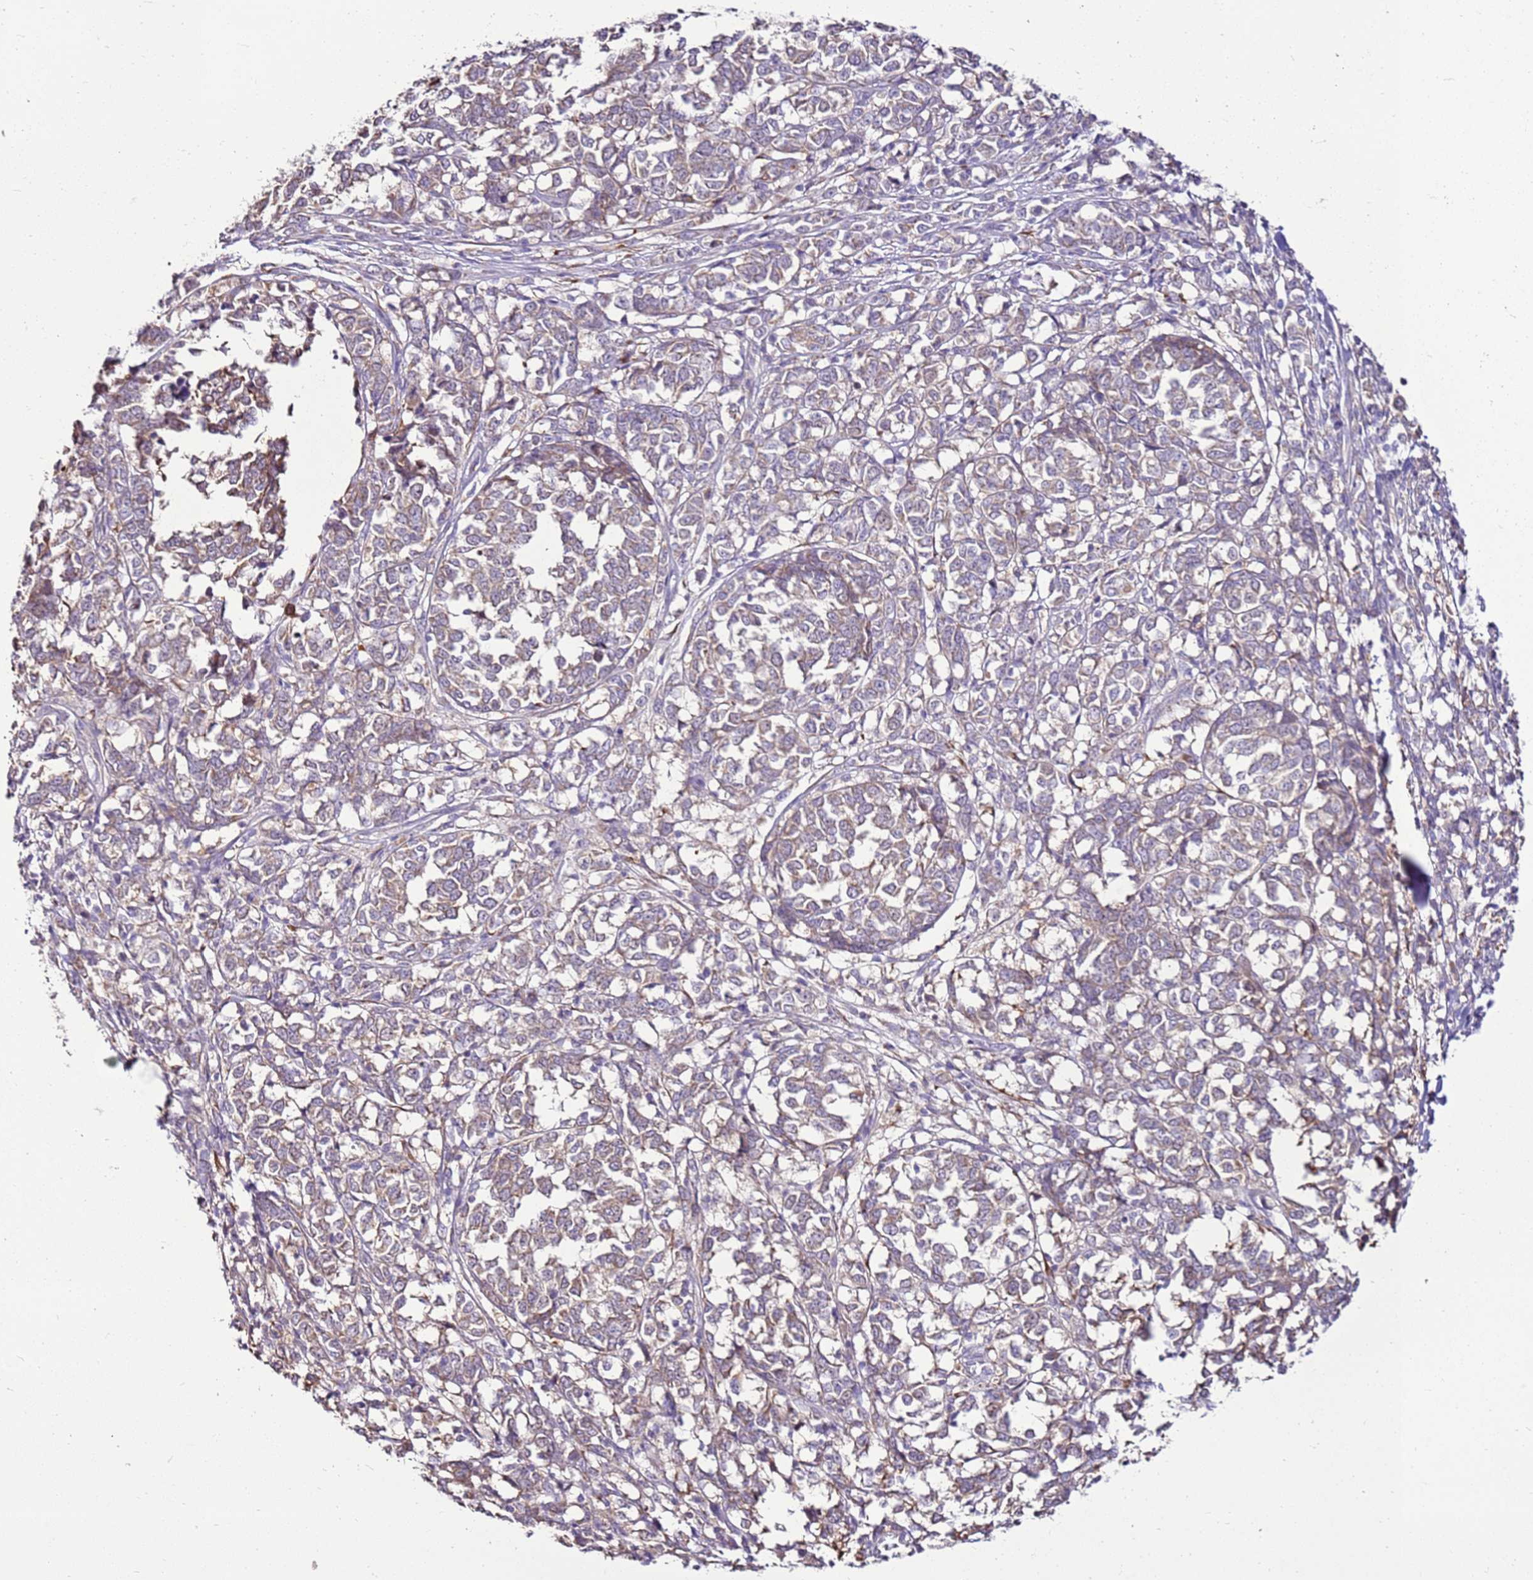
{"staining": {"intensity": "weak", "quantity": ">75%", "location": "cytoplasmic/membranous"}, "tissue": "melanoma", "cell_type": "Tumor cells", "image_type": "cancer", "snomed": [{"axis": "morphology", "description": "Malignant melanoma, NOS"}, {"axis": "topography", "description": "Skin"}], "caption": "DAB (3,3'-diaminobenzidine) immunohistochemical staining of melanoma reveals weak cytoplasmic/membranous protein positivity in approximately >75% of tumor cells.", "gene": "SLC38A5", "patient": {"sex": "female", "age": 72}}